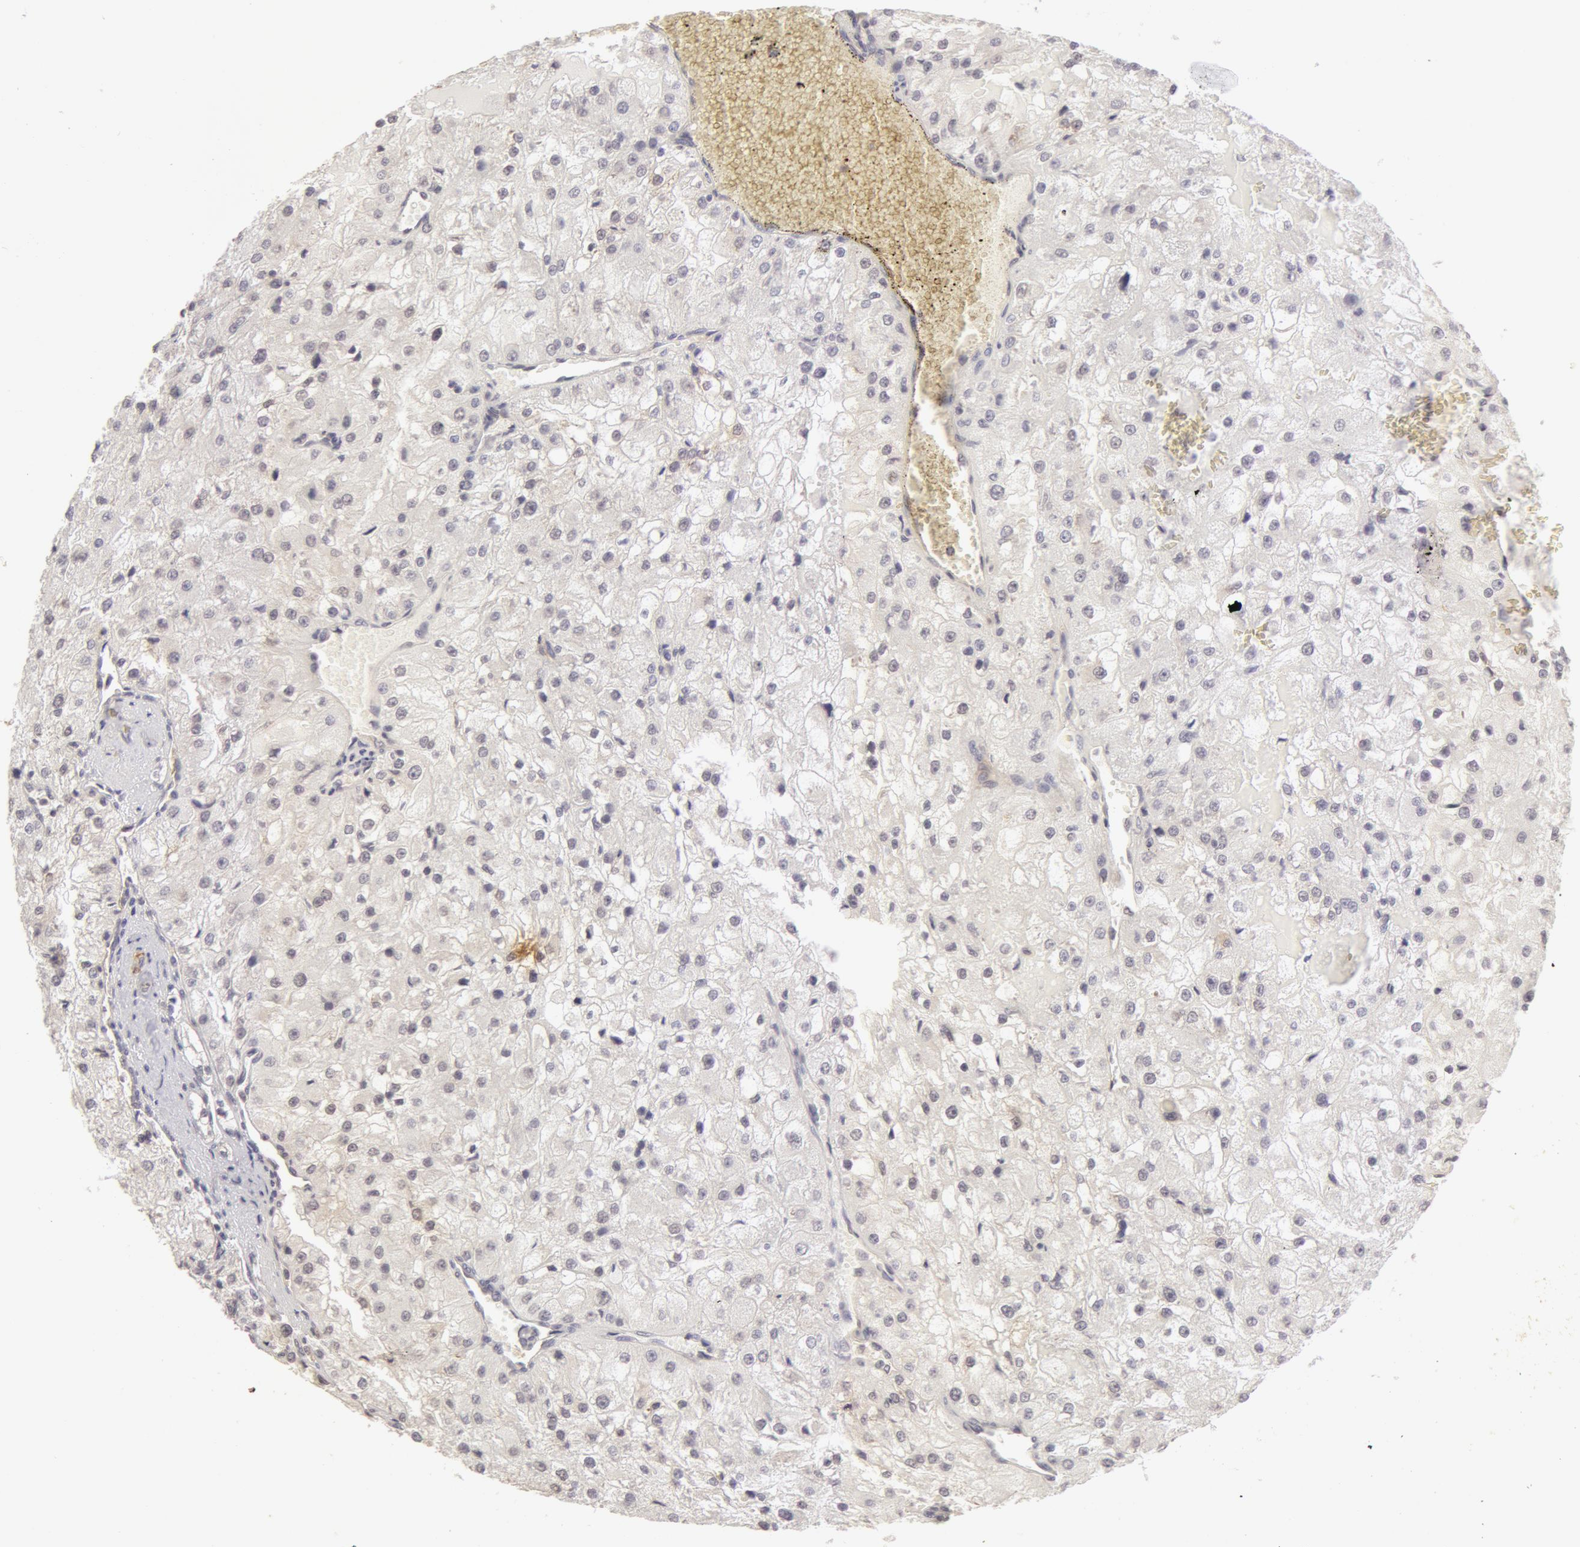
{"staining": {"intensity": "weak", "quantity": ">75%", "location": "cytoplasmic/membranous"}, "tissue": "renal cancer", "cell_type": "Tumor cells", "image_type": "cancer", "snomed": [{"axis": "morphology", "description": "Adenocarcinoma, NOS"}, {"axis": "topography", "description": "Kidney"}], "caption": "Immunohistochemistry (IHC) image of human renal cancer stained for a protein (brown), which demonstrates low levels of weak cytoplasmic/membranous positivity in approximately >75% of tumor cells.", "gene": "ADAM10", "patient": {"sex": "female", "age": 74}}